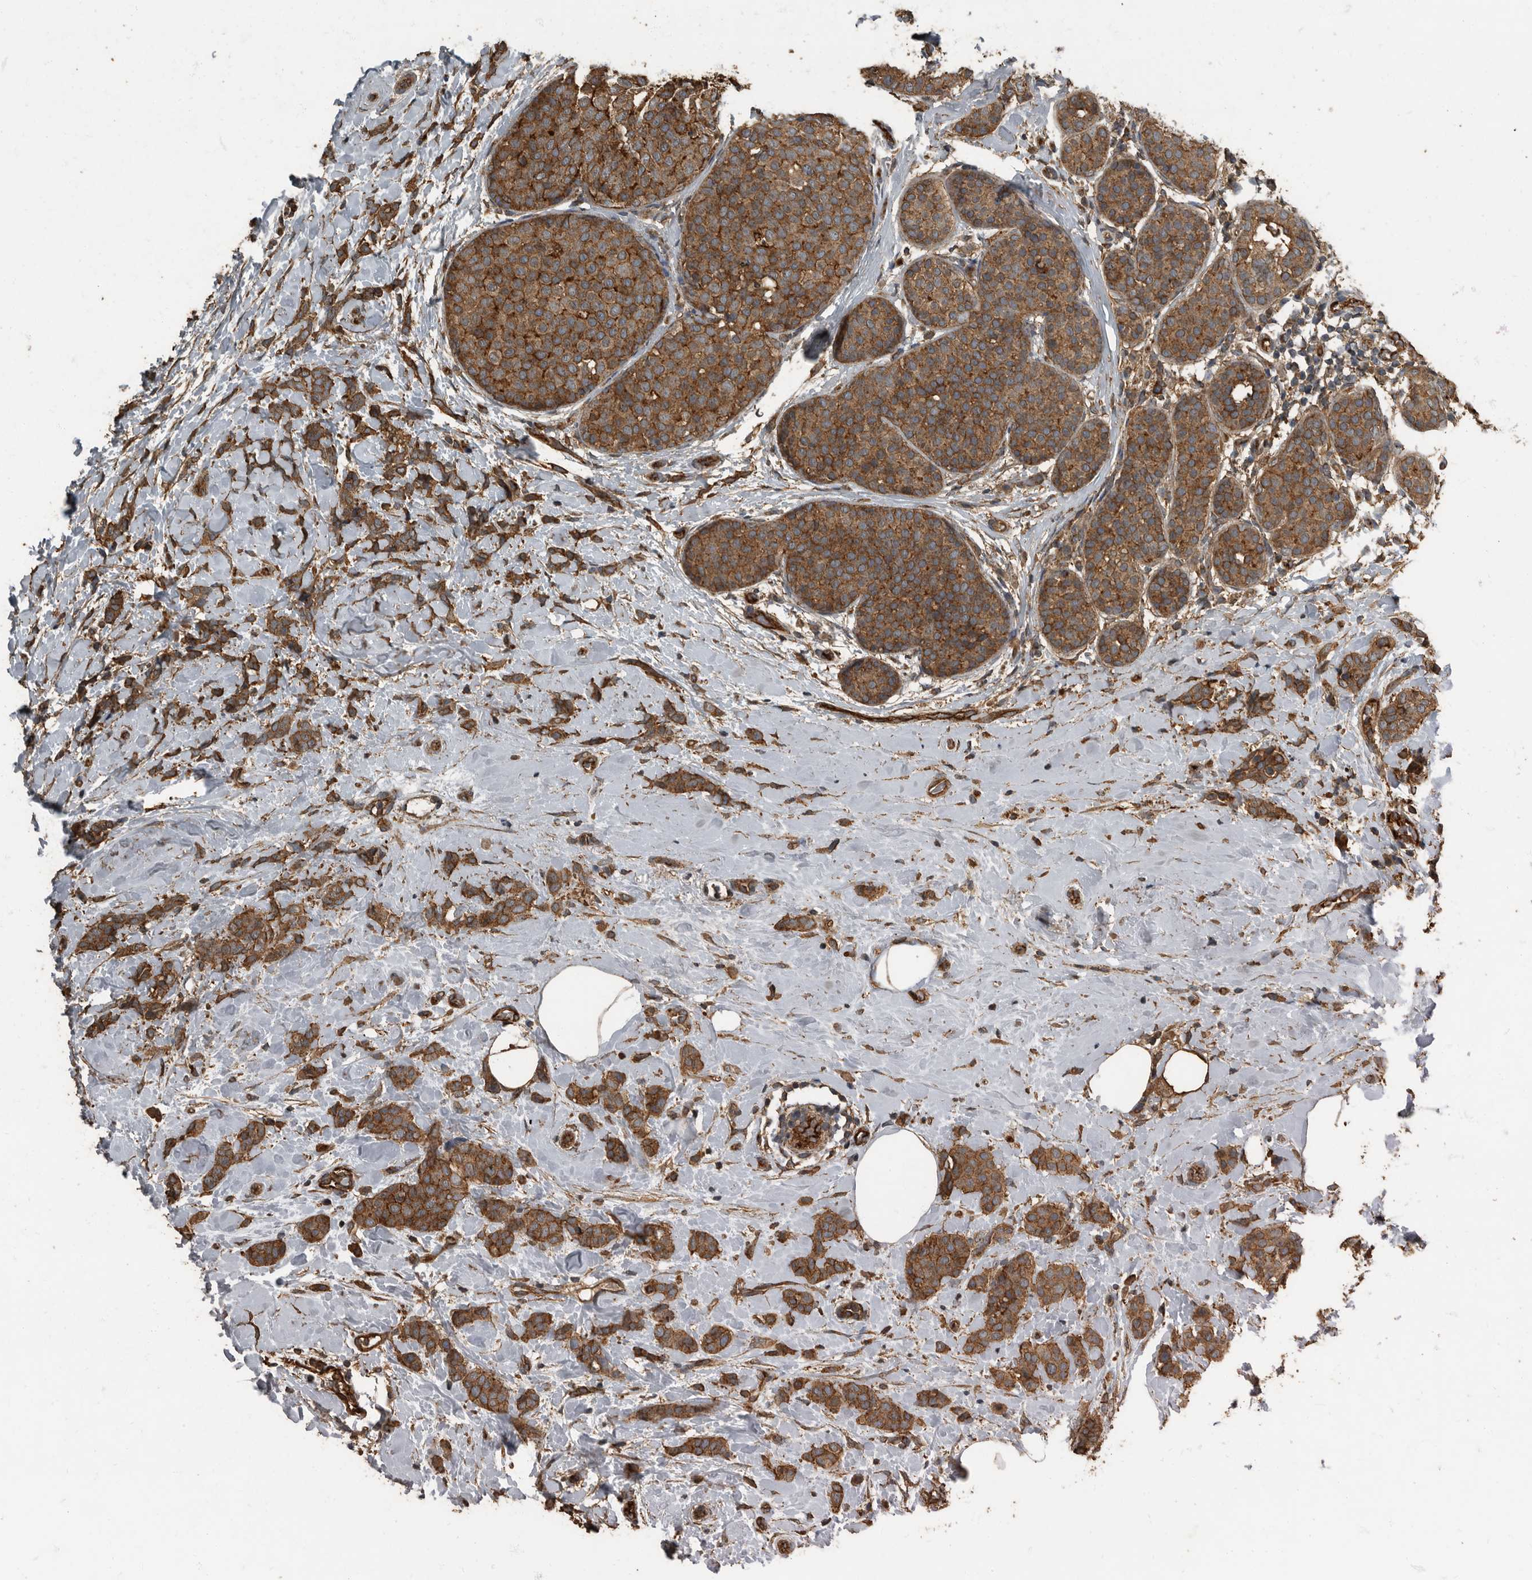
{"staining": {"intensity": "moderate", "quantity": ">75%", "location": "cytoplasmic/membranous"}, "tissue": "breast cancer", "cell_type": "Tumor cells", "image_type": "cancer", "snomed": [{"axis": "morphology", "description": "Lobular carcinoma, in situ"}, {"axis": "morphology", "description": "Lobular carcinoma"}, {"axis": "topography", "description": "Breast"}], "caption": "Immunohistochemistry (DAB) staining of lobular carcinoma (breast) displays moderate cytoplasmic/membranous protein expression in approximately >75% of tumor cells.", "gene": "IL15RA", "patient": {"sex": "female", "age": 41}}